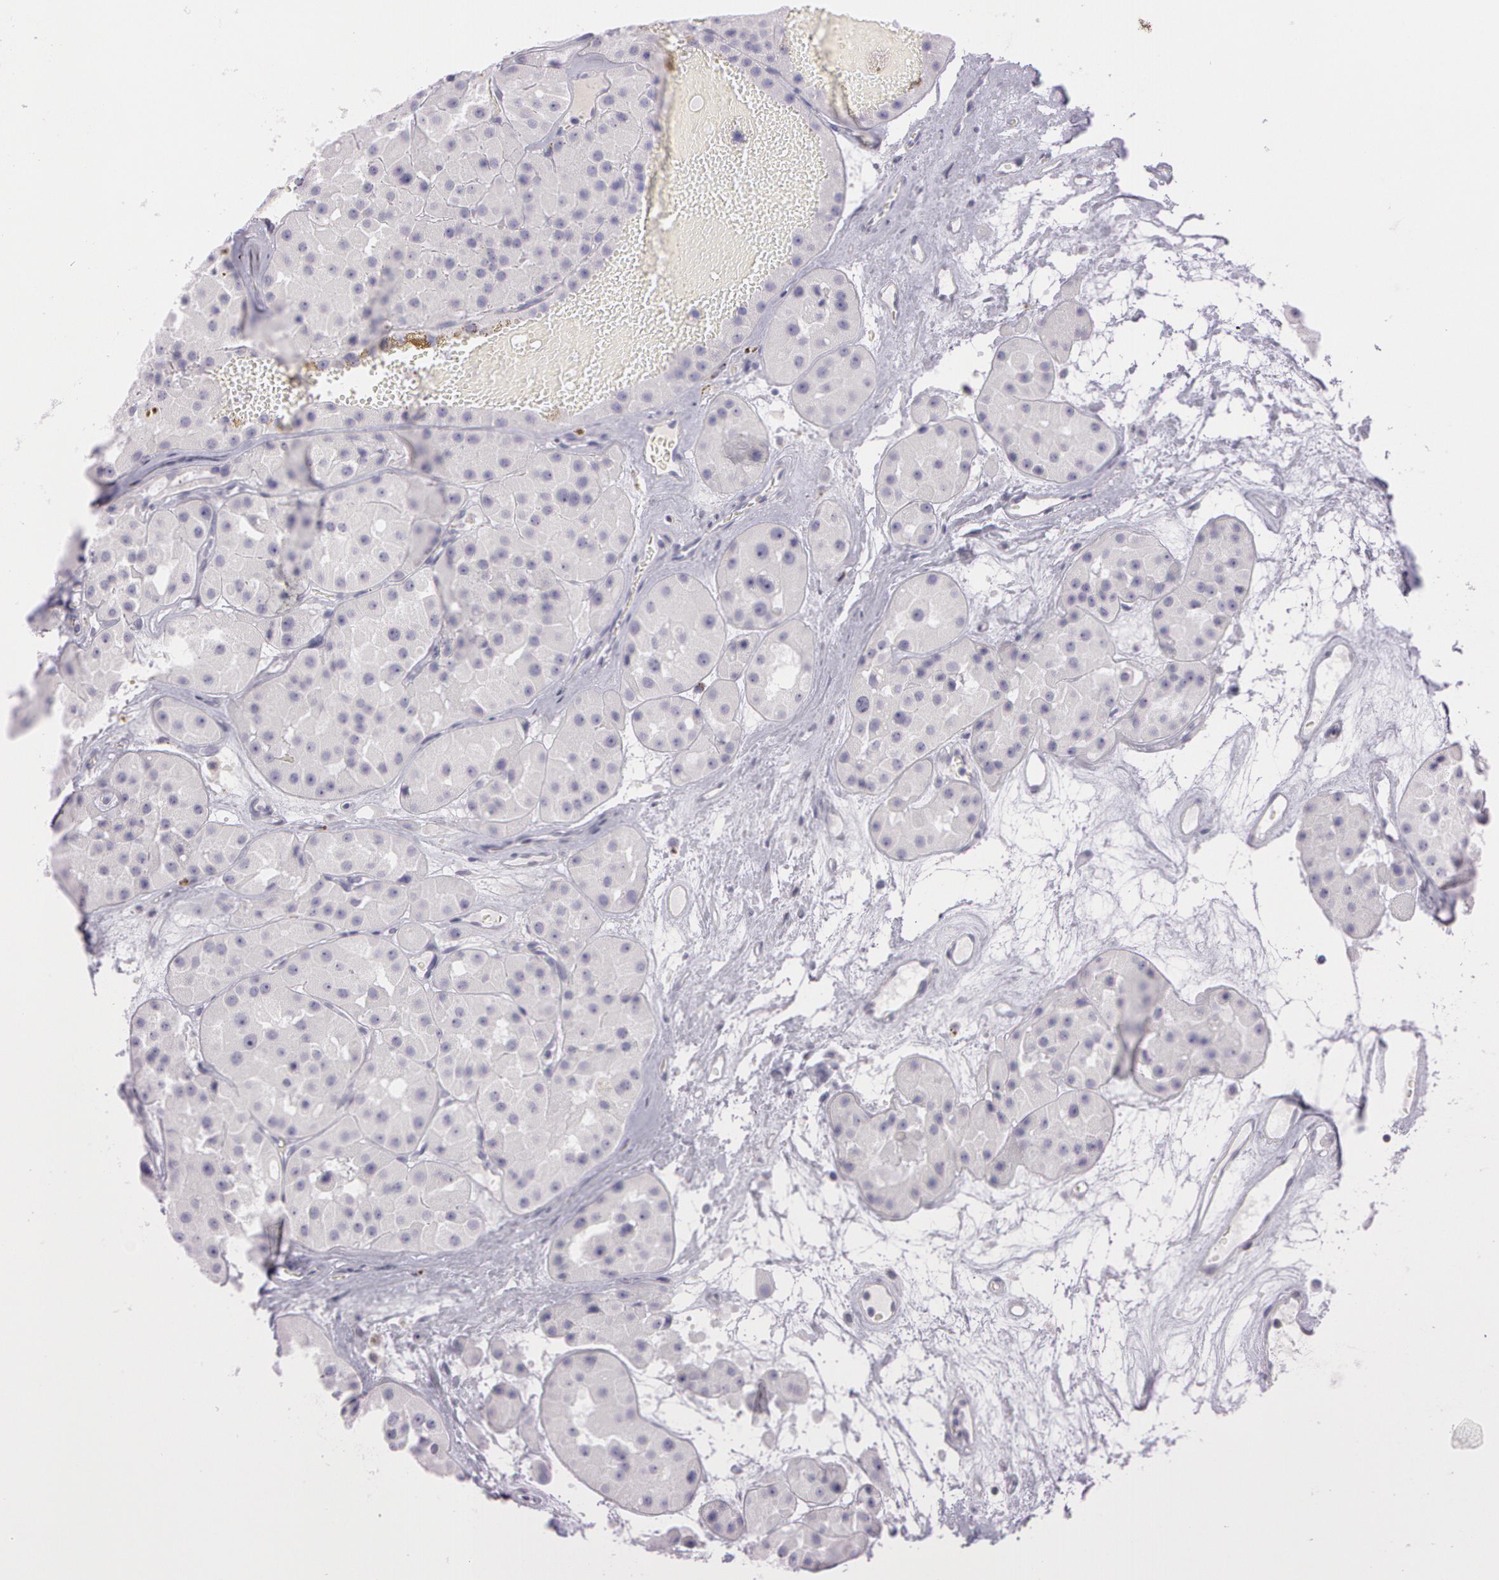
{"staining": {"intensity": "negative", "quantity": "none", "location": "none"}, "tissue": "renal cancer", "cell_type": "Tumor cells", "image_type": "cancer", "snomed": [{"axis": "morphology", "description": "Adenocarcinoma, uncertain malignant potential"}, {"axis": "topography", "description": "Kidney"}], "caption": "IHC of adenocarcinoma,  uncertain malignant potential (renal) exhibits no expression in tumor cells.", "gene": "OTC", "patient": {"sex": "male", "age": 63}}